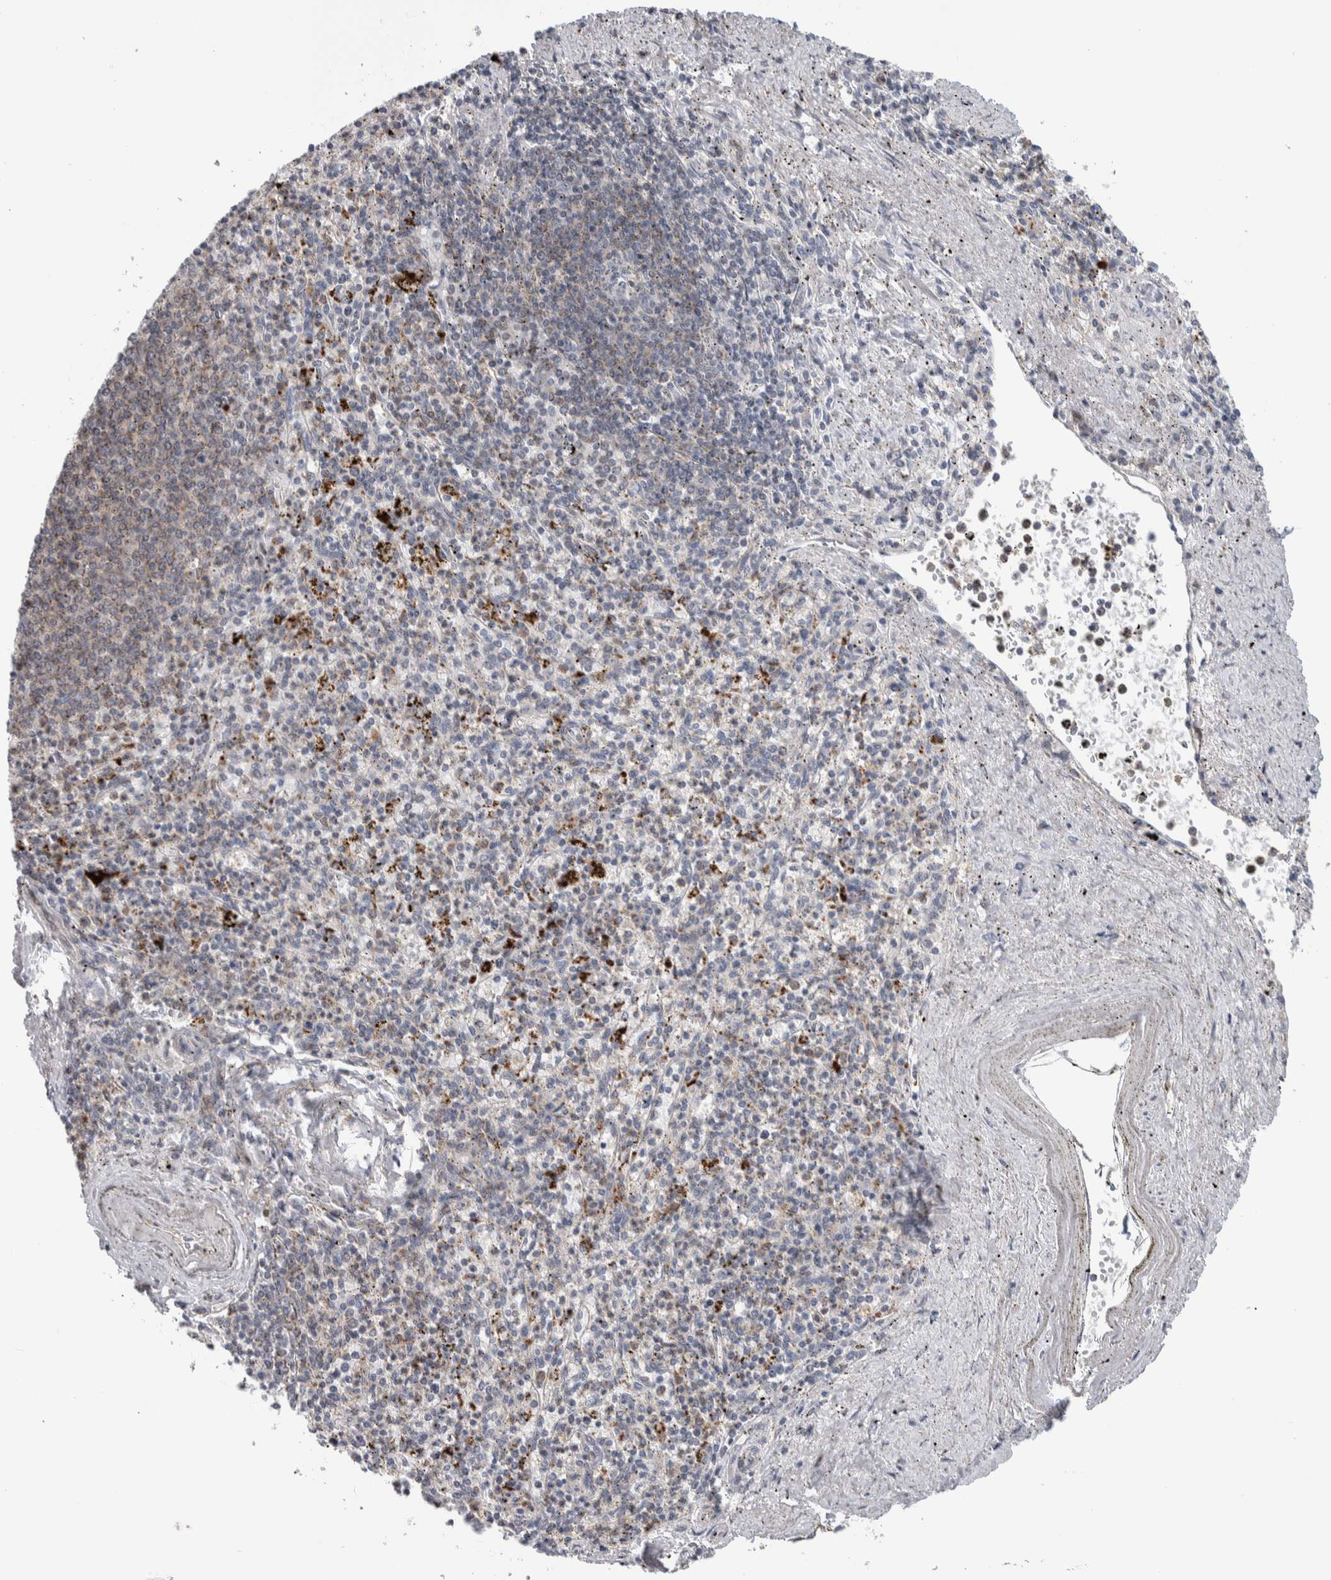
{"staining": {"intensity": "negative", "quantity": "none", "location": "none"}, "tissue": "spleen", "cell_type": "Cells in red pulp", "image_type": "normal", "snomed": [{"axis": "morphology", "description": "Normal tissue, NOS"}, {"axis": "topography", "description": "Spleen"}], "caption": "This is an immunohistochemistry (IHC) histopathology image of unremarkable human spleen. There is no staining in cells in red pulp.", "gene": "PRRG4", "patient": {"sex": "male", "age": 72}}